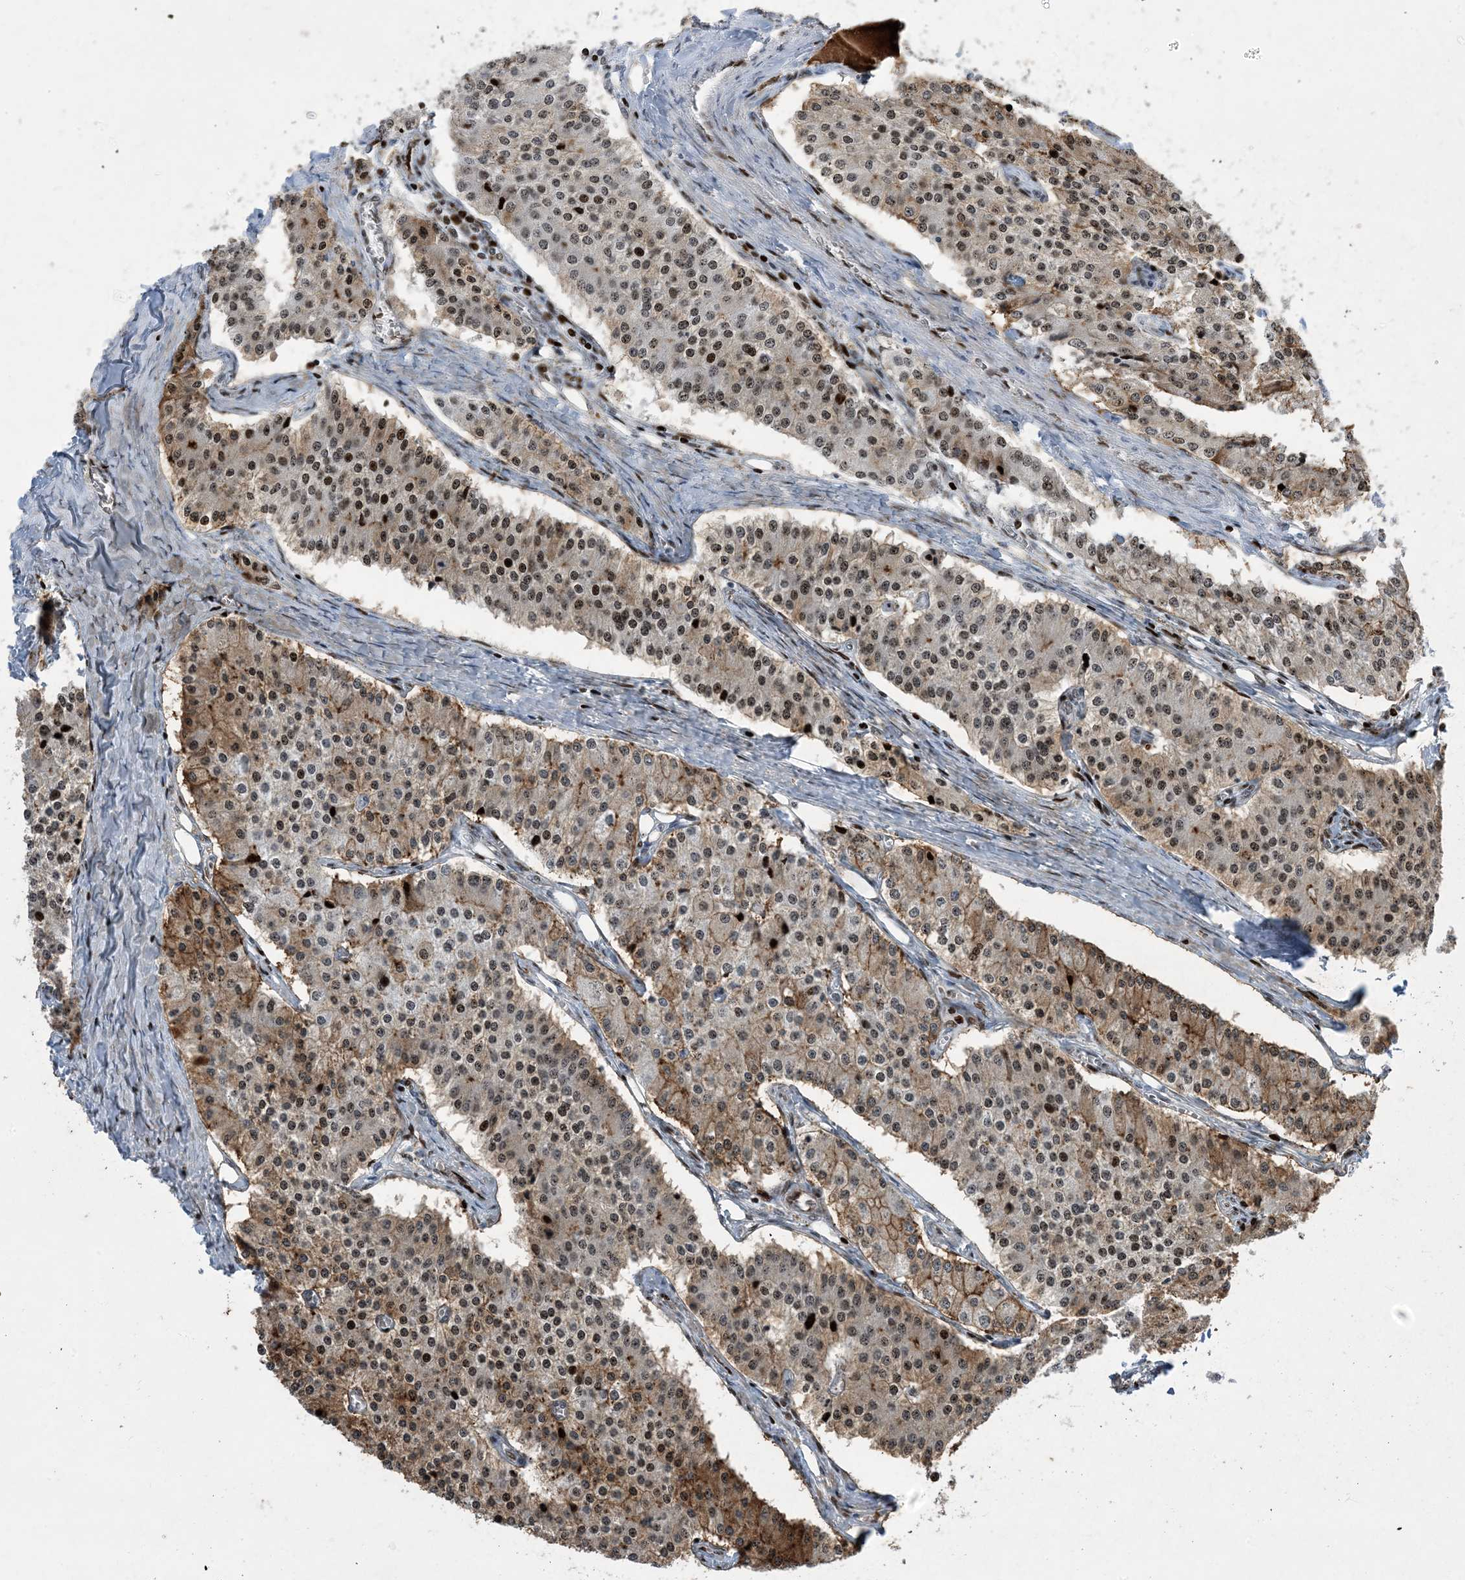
{"staining": {"intensity": "moderate", "quantity": "25%-75%", "location": "cytoplasmic/membranous,nuclear"}, "tissue": "carcinoid", "cell_type": "Tumor cells", "image_type": "cancer", "snomed": [{"axis": "morphology", "description": "Carcinoid, malignant, NOS"}, {"axis": "topography", "description": "Colon"}], "caption": "This photomicrograph exhibits immunohistochemistry staining of carcinoid (malignant), with medium moderate cytoplasmic/membranous and nuclear positivity in approximately 25%-75% of tumor cells.", "gene": "SLC25A53", "patient": {"sex": "female", "age": 52}}